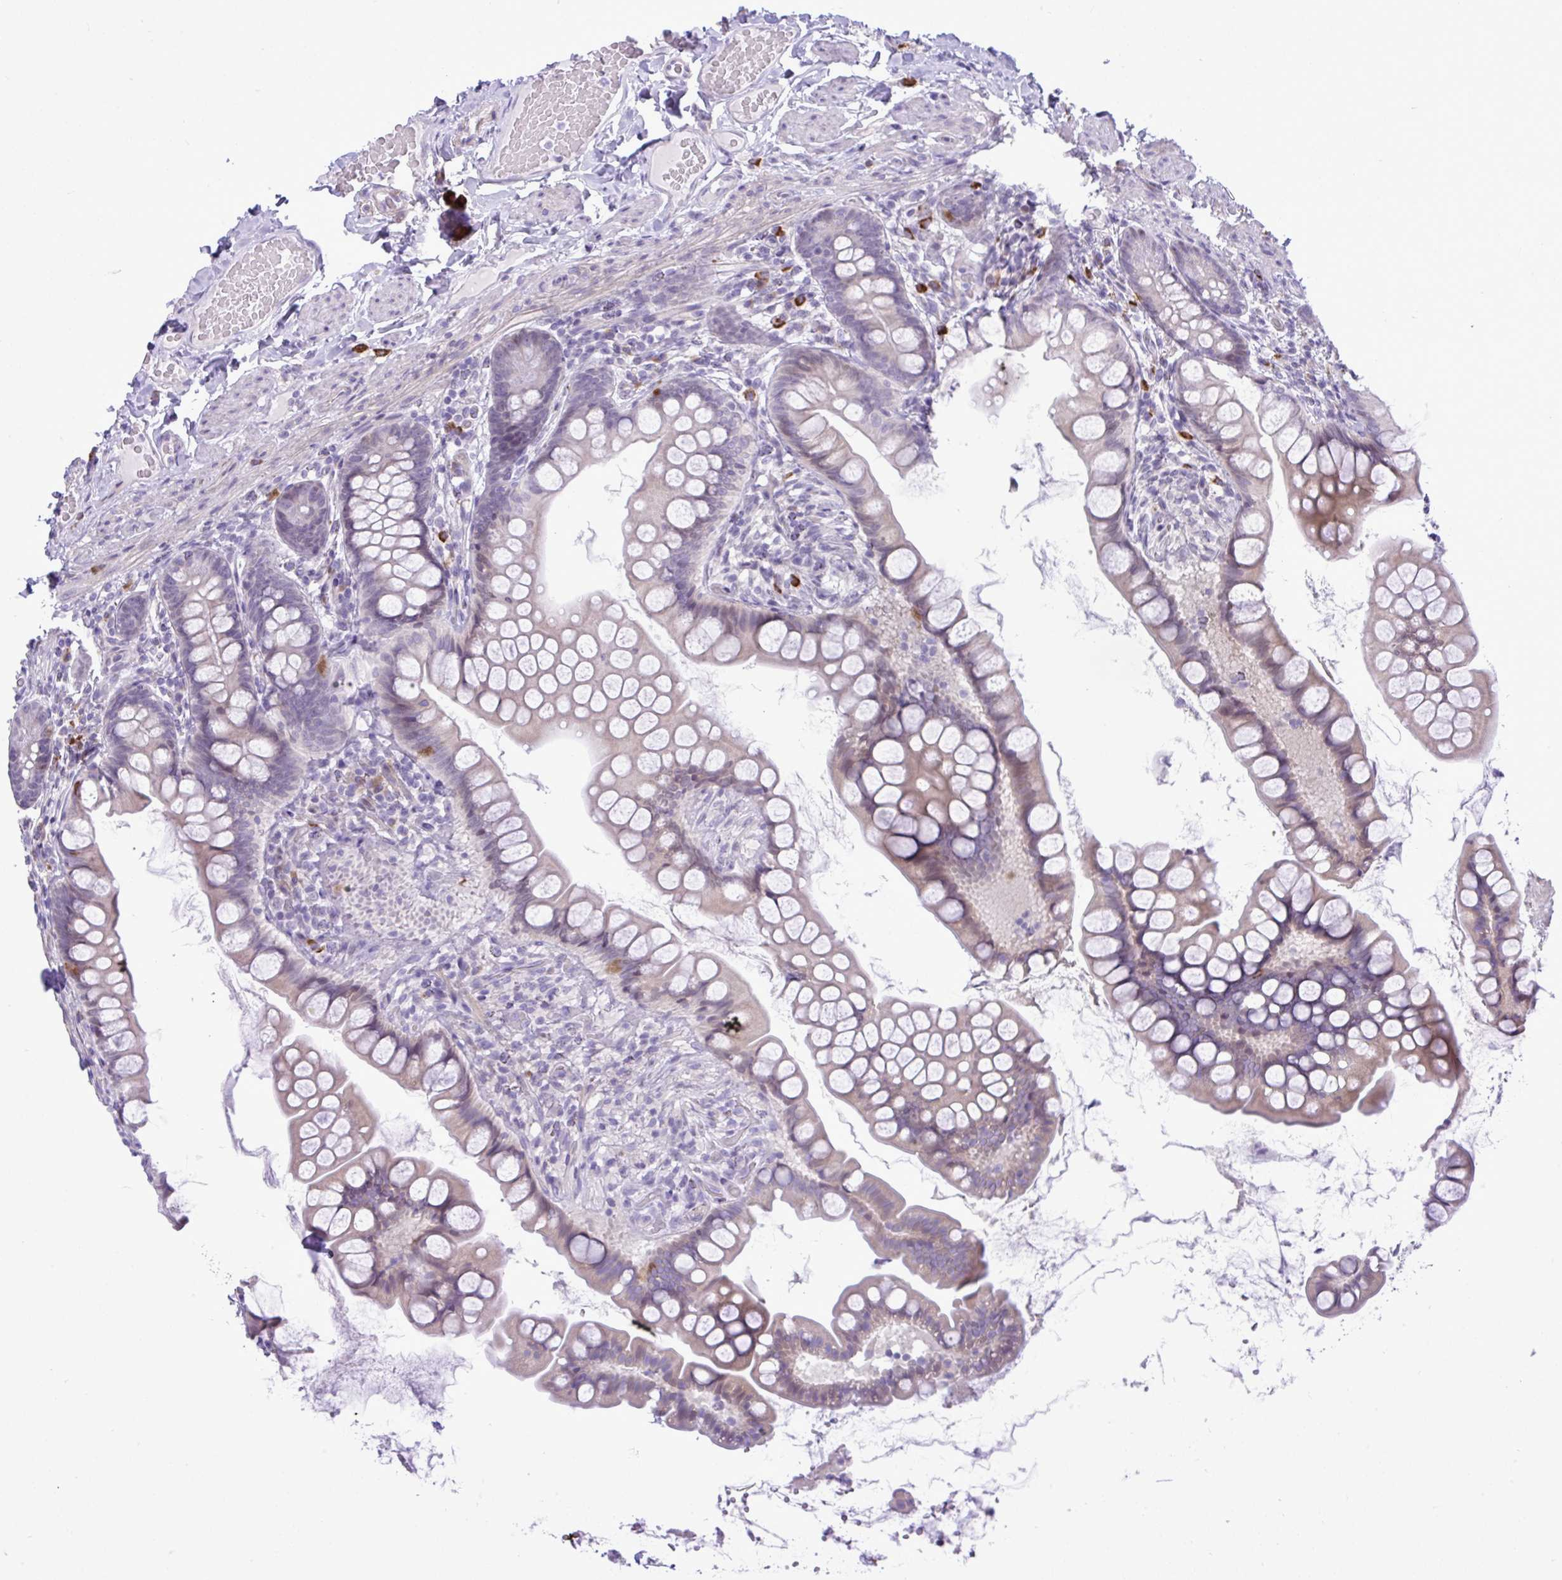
{"staining": {"intensity": "moderate", "quantity": "<25%", "location": "cytoplasmic/membranous"}, "tissue": "small intestine", "cell_type": "Glandular cells", "image_type": "normal", "snomed": [{"axis": "morphology", "description": "Normal tissue, NOS"}, {"axis": "topography", "description": "Small intestine"}], "caption": "Immunohistochemical staining of unremarkable human small intestine demonstrates low levels of moderate cytoplasmic/membranous staining in approximately <25% of glandular cells. (Brightfield microscopy of DAB IHC at high magnification).", "gene": "SPAG1", "patient": {"sex": "male", "age": 70}}